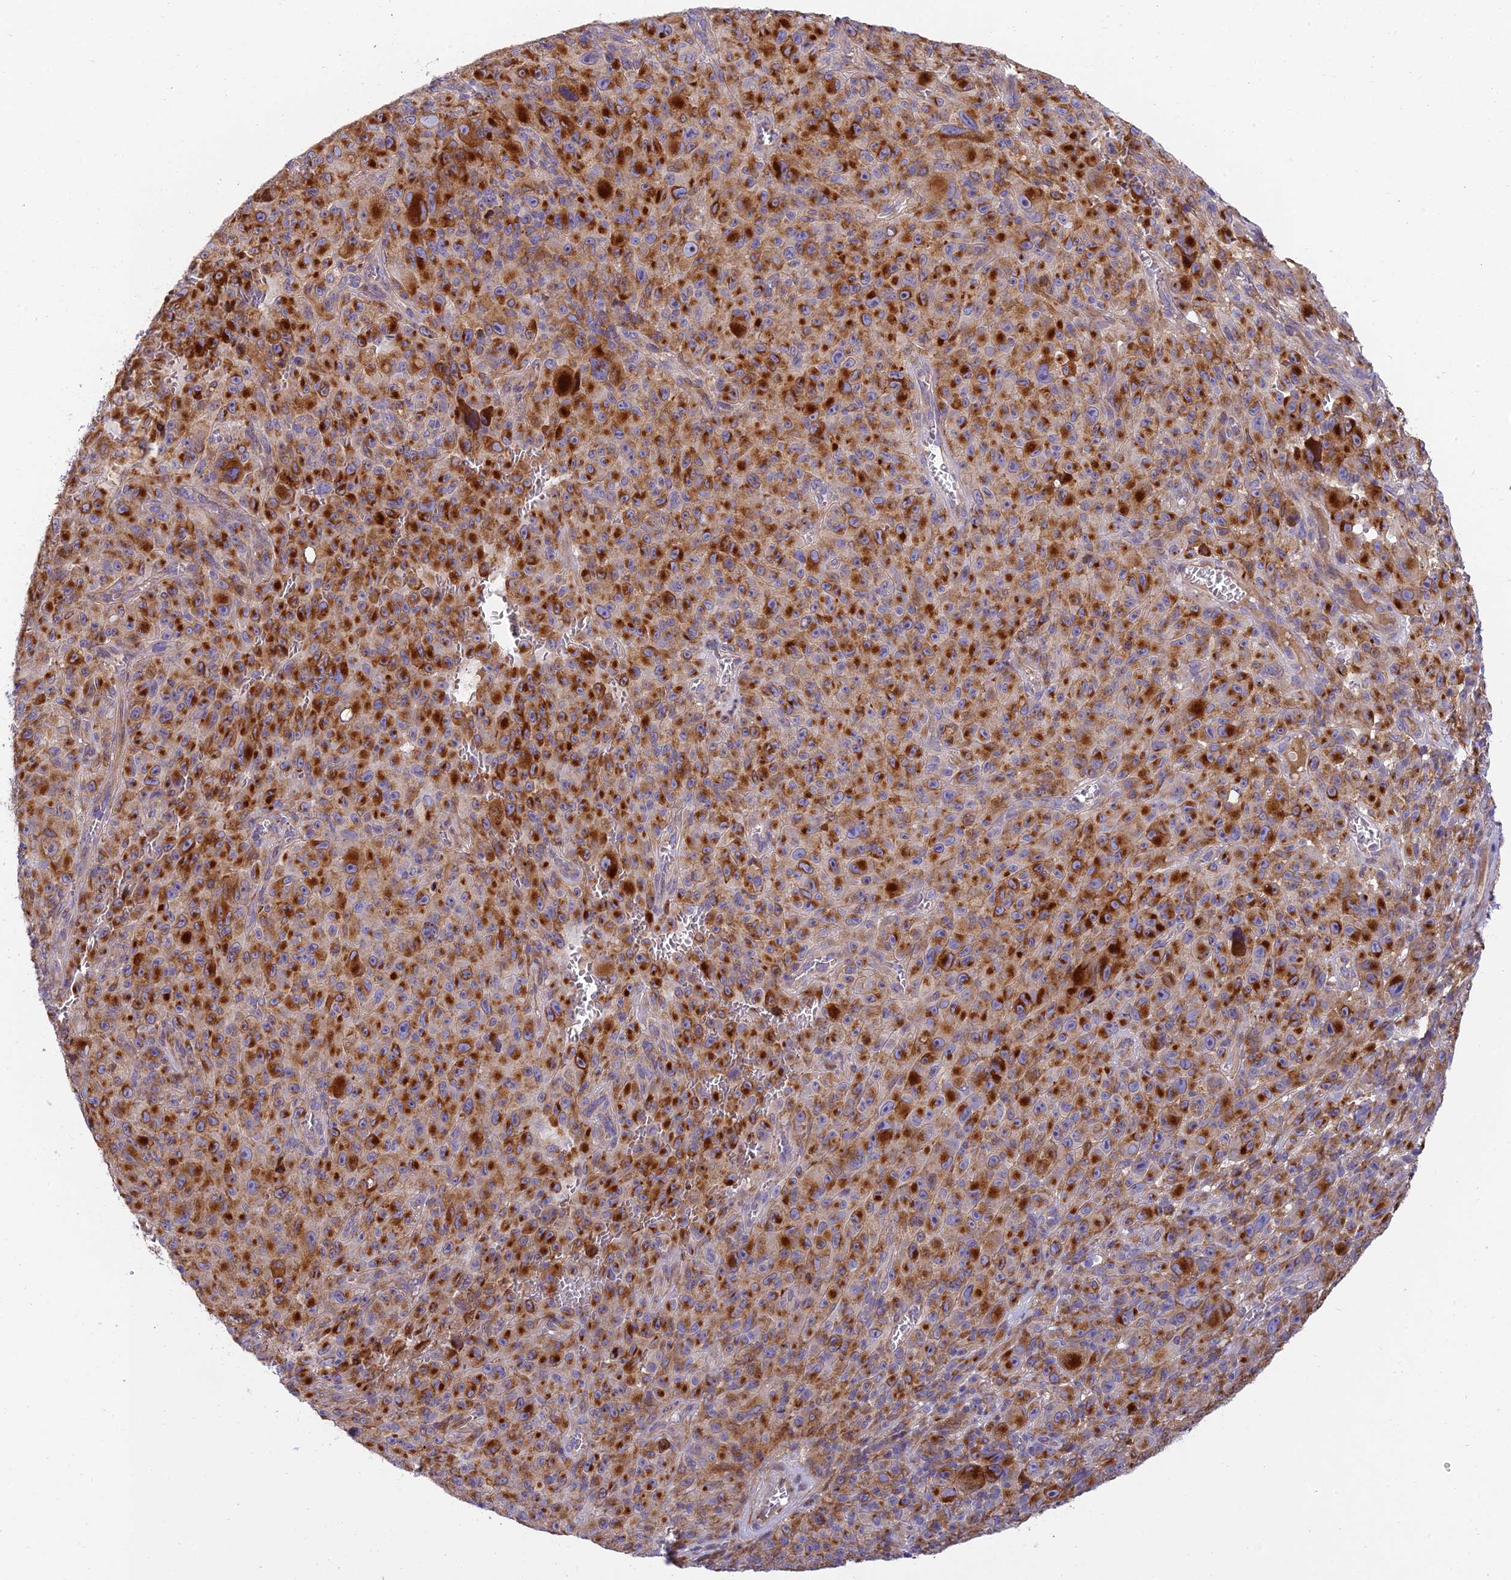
{"staining": {"intensity": "strong", "quantity": ">75%", "location": "cytoplasmic/membranous"}, "tissue": "melanoma", "cell_type": "Tumor cells", "image_type": "cancer", "snomed": [{"axis": "morphology", "description": "Malignant melanoma, NOS"}, {"axis": "topography", "description": "Skin"}], "caption": "Brown immunohistochemical staining in human malignant melanoma shows strong cytoplasmic/membranous expression in approximately >75% of tumor cells.", "gene": "CLCN7", "patient": {"sex": "female", "age": 82}}